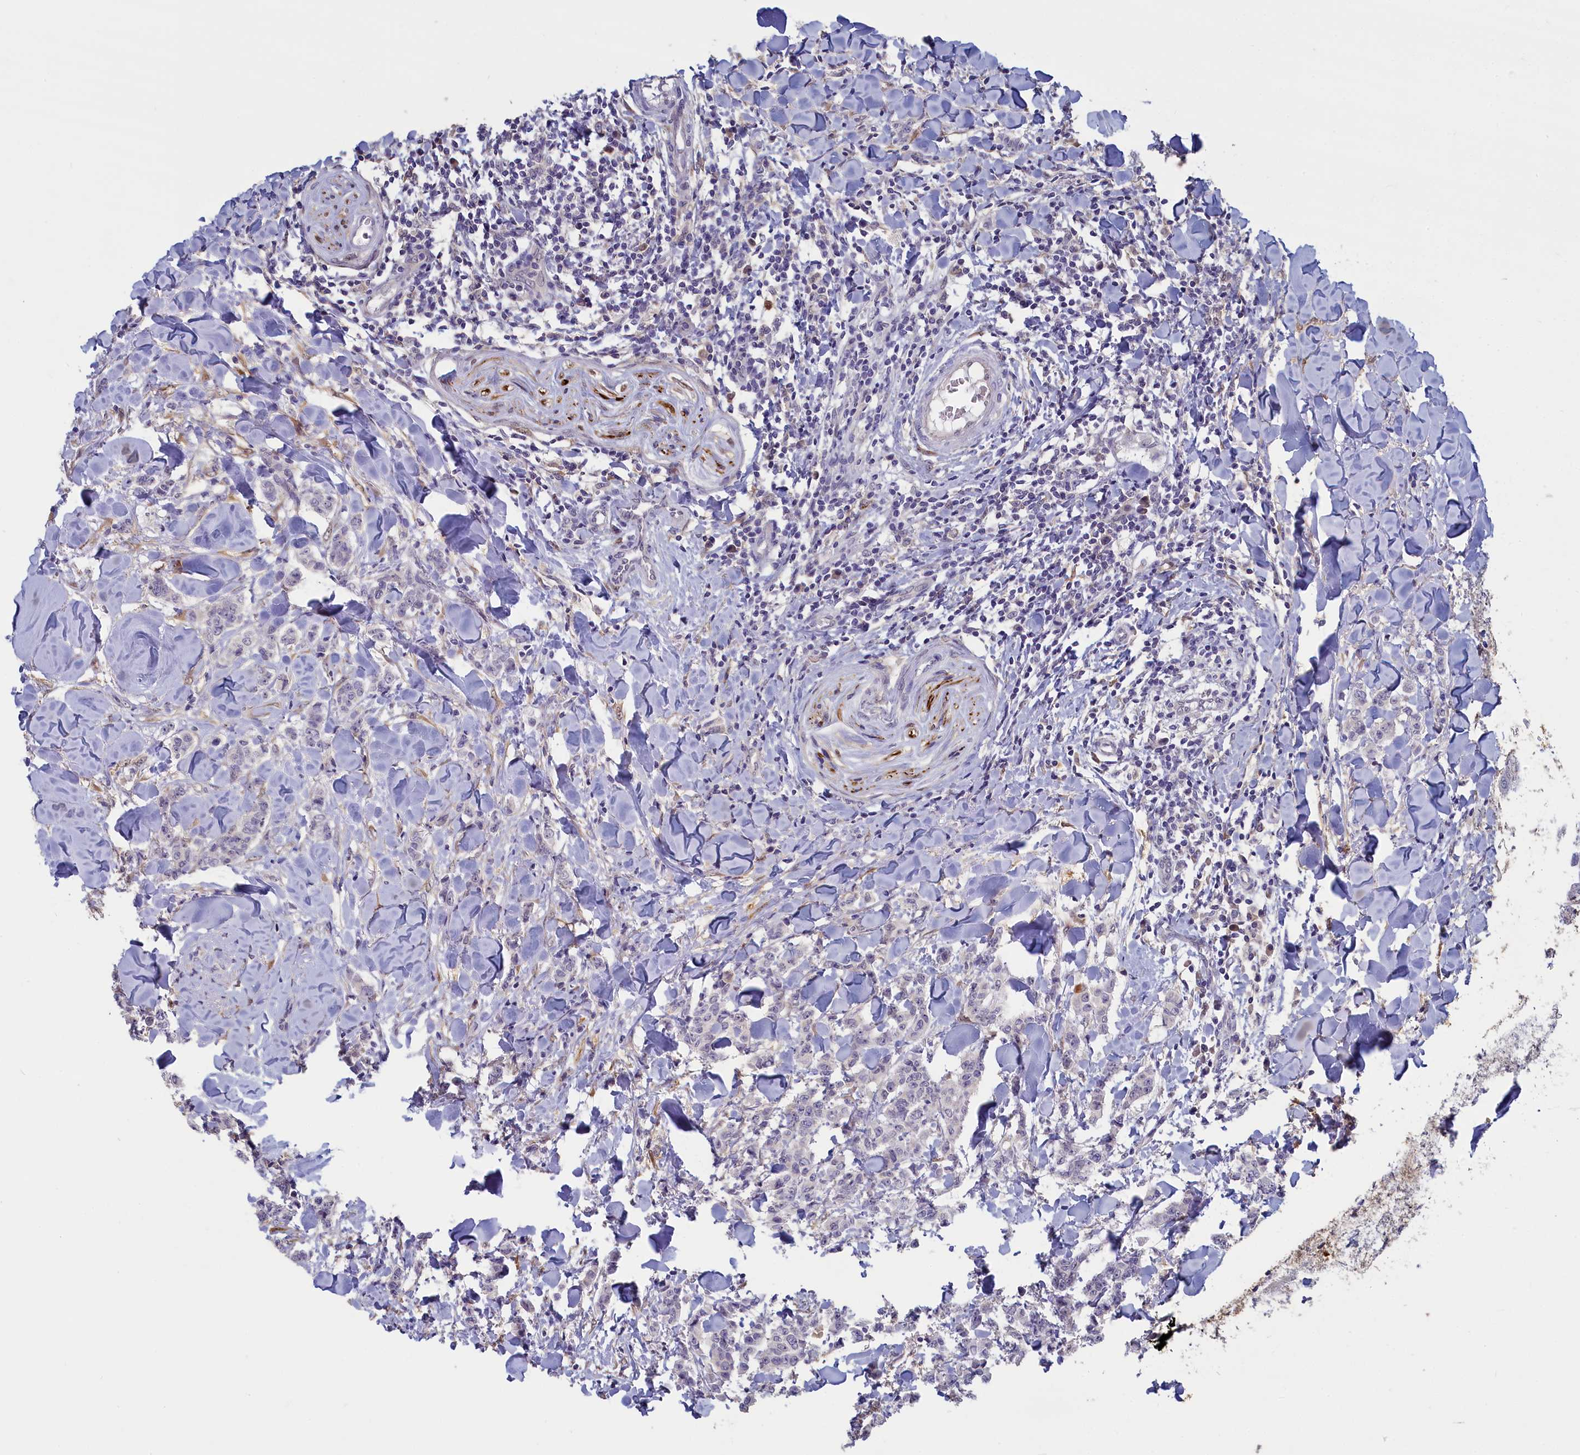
{"staining": {"intensity": "negative", "quantity": "none", "location": "none"}, "tissue": "breast cancer", "cell_type": "Tumor cells", "image_type": "cancer", "snomed": [{"axis": "morphology", "description": "Duct carcinoma"}, {"axis": "topography", "description": "Breast"}], "caption": "Immunohistochemistry image of human breast cancer stained for a protein (brown), which demonstrates no staining in tumor cells. The staining was performed using DAB to visualize the protein expression in brown, while the nuclei were stained in blue with hematoxylin (Magnification: 20x).", "gene": "UCHL3", "patient": {"sex": "female", "age": 40}}